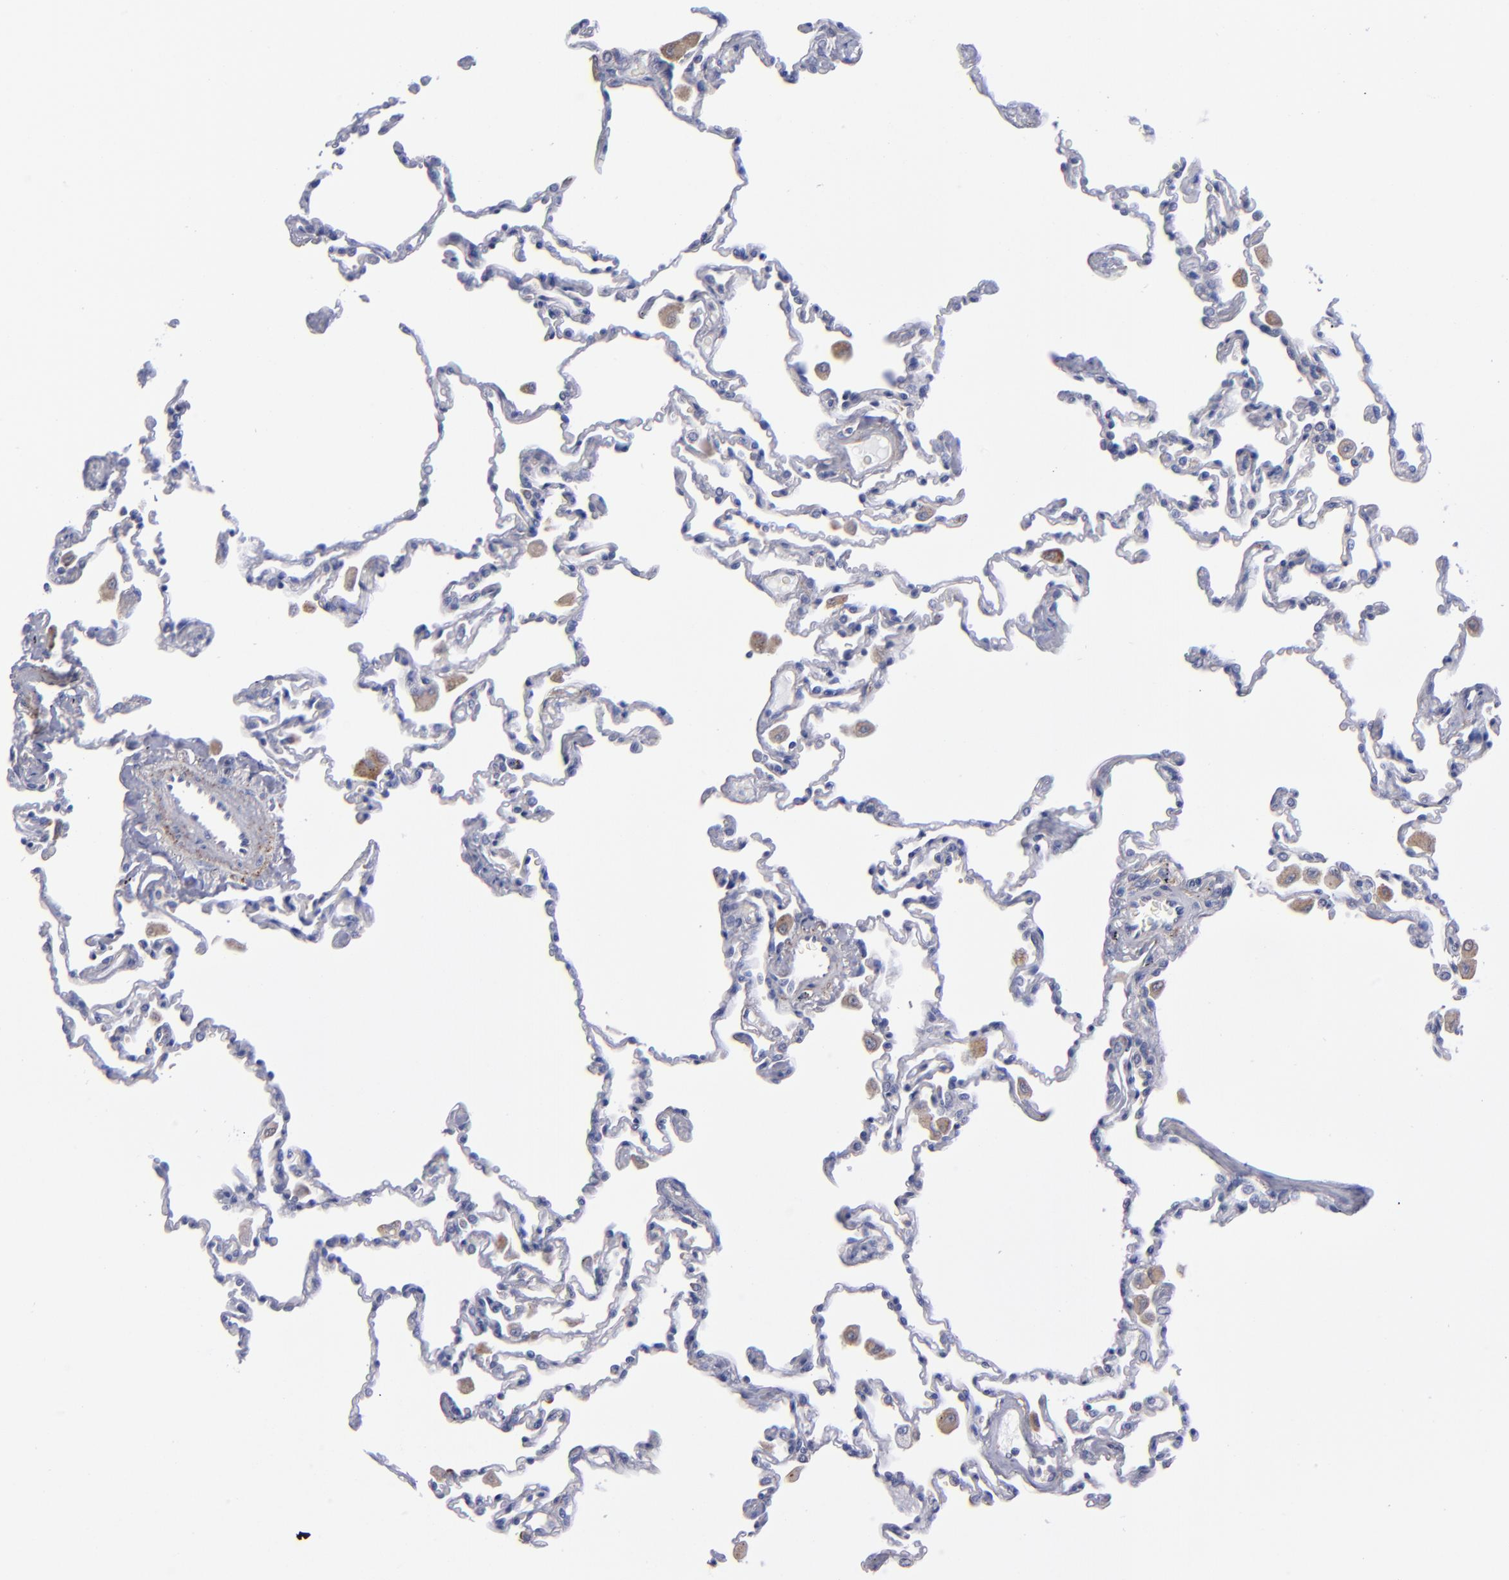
{"staining": {"intensity": "negative", "quantity": "none", "location": "none"}, "tissue": "lung", "cell_type": "Alveolar cells", "image_type": "normal", "snomed": [{"axis": "morphology", "description": "Normal tissue, NOS"}, {"axis": "topography", "description": "Lung"}], "caption": "A high-resolution histopathology image shows immunohistochemistry staining of benign lung, which exhibits no significant staining in alveolar cells. (Stains: DAB immunohistochemistry (IHC) with hematoxylin counter stain, Microscopy: brightfield microscopy at high magnification).", "gene": "MFGE8", "patient": {"sex": "male", "age": 59}}